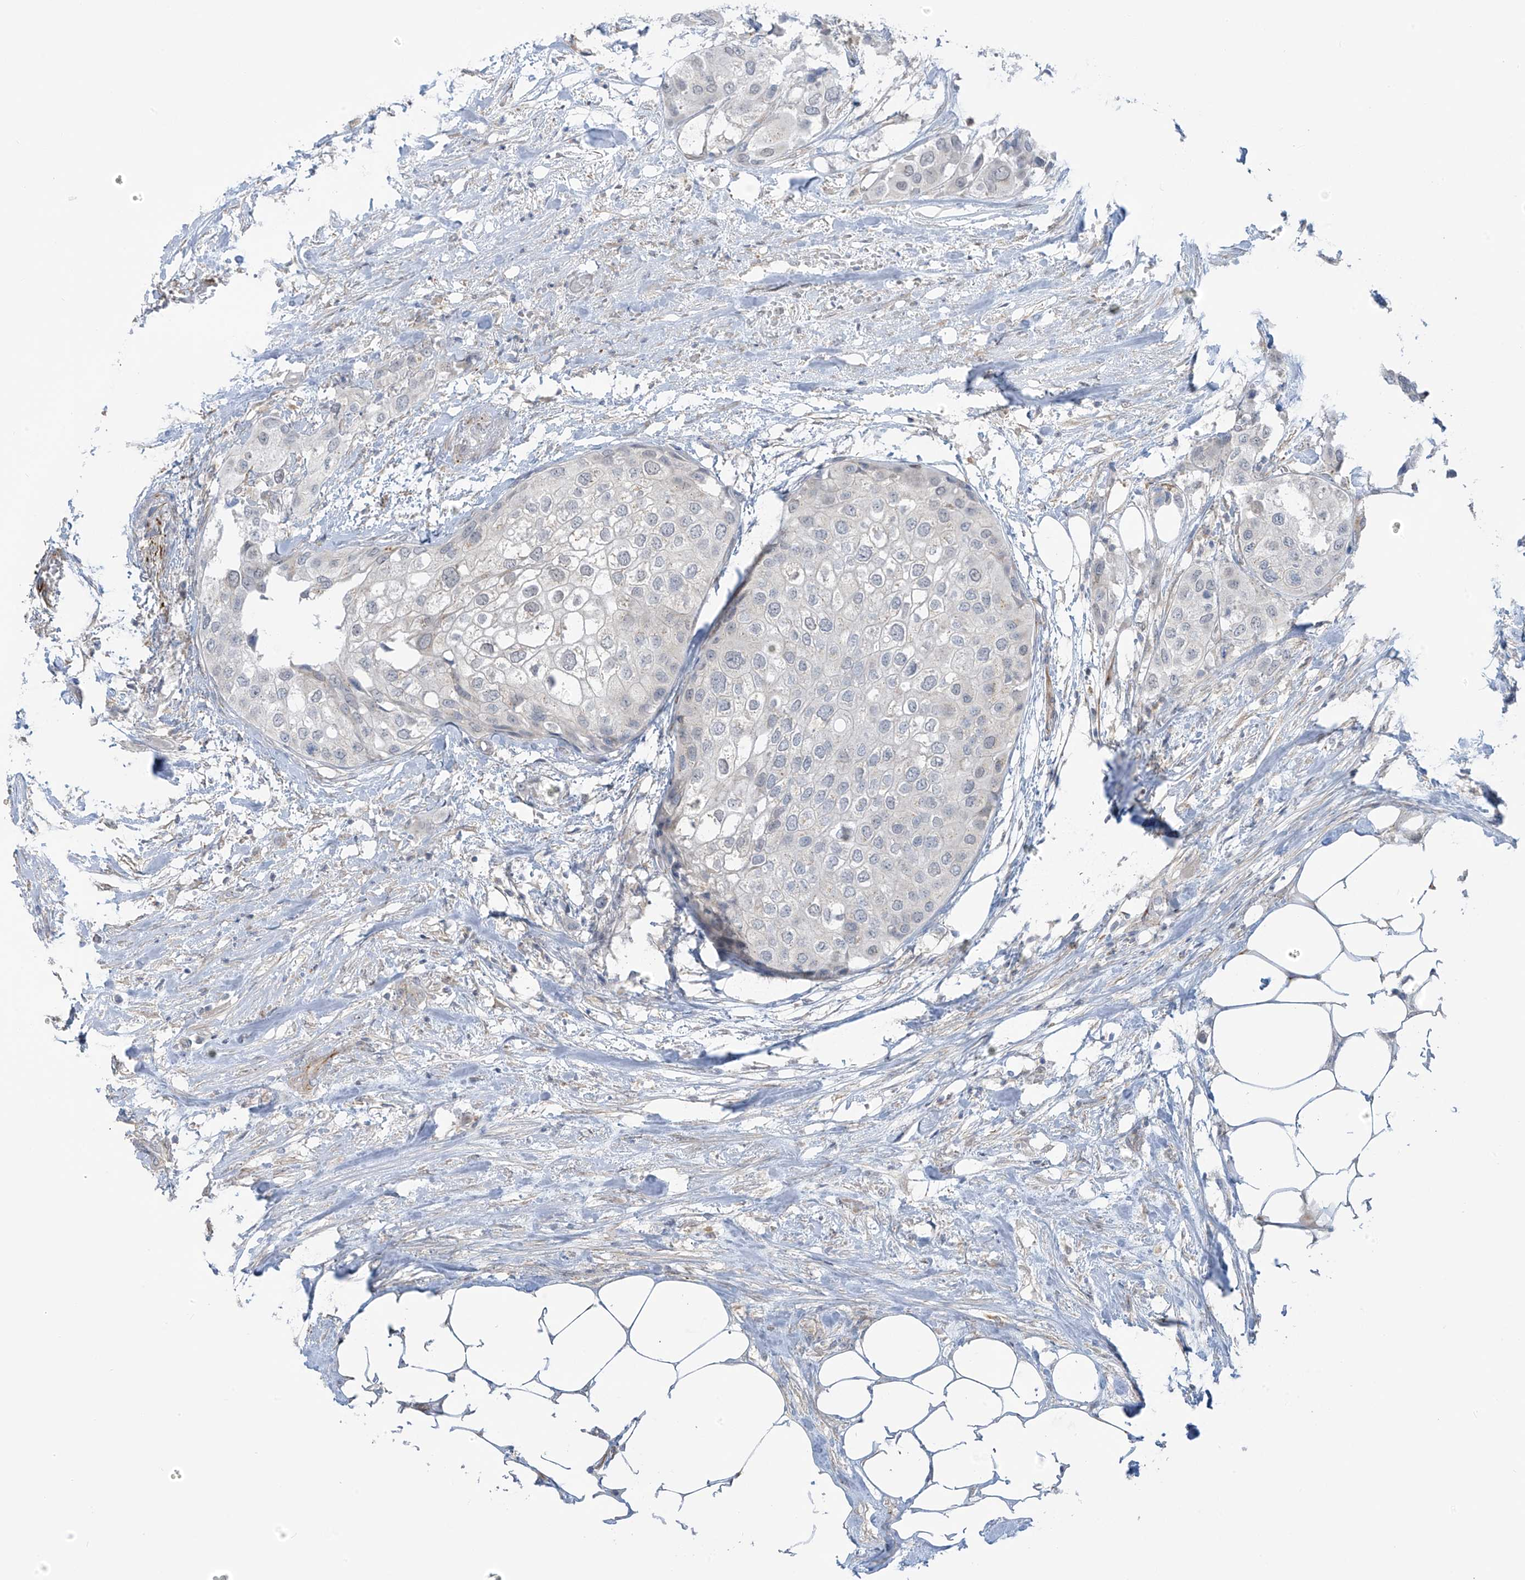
{"staining": {"intensity": "negative", "quantity": "none", "location": "none"}, "tissue": "urothelial cancer", "cell_type": "Tumor cells", "image_type": "cancer", "snomed": [{"axis": "morphology", "description": "Urothelial carcinoma, High grade"}, {"axis": "topography", "description": "Urinary bladder"}], "caption": "Tumor cells are negative for protein expression in human high-grade urothelial carcinoma. (DAB immunohistochemistry (IHC), high magnification).", "gene": "HS6ST2", "patient": {"sex": "male", "age": 64}}